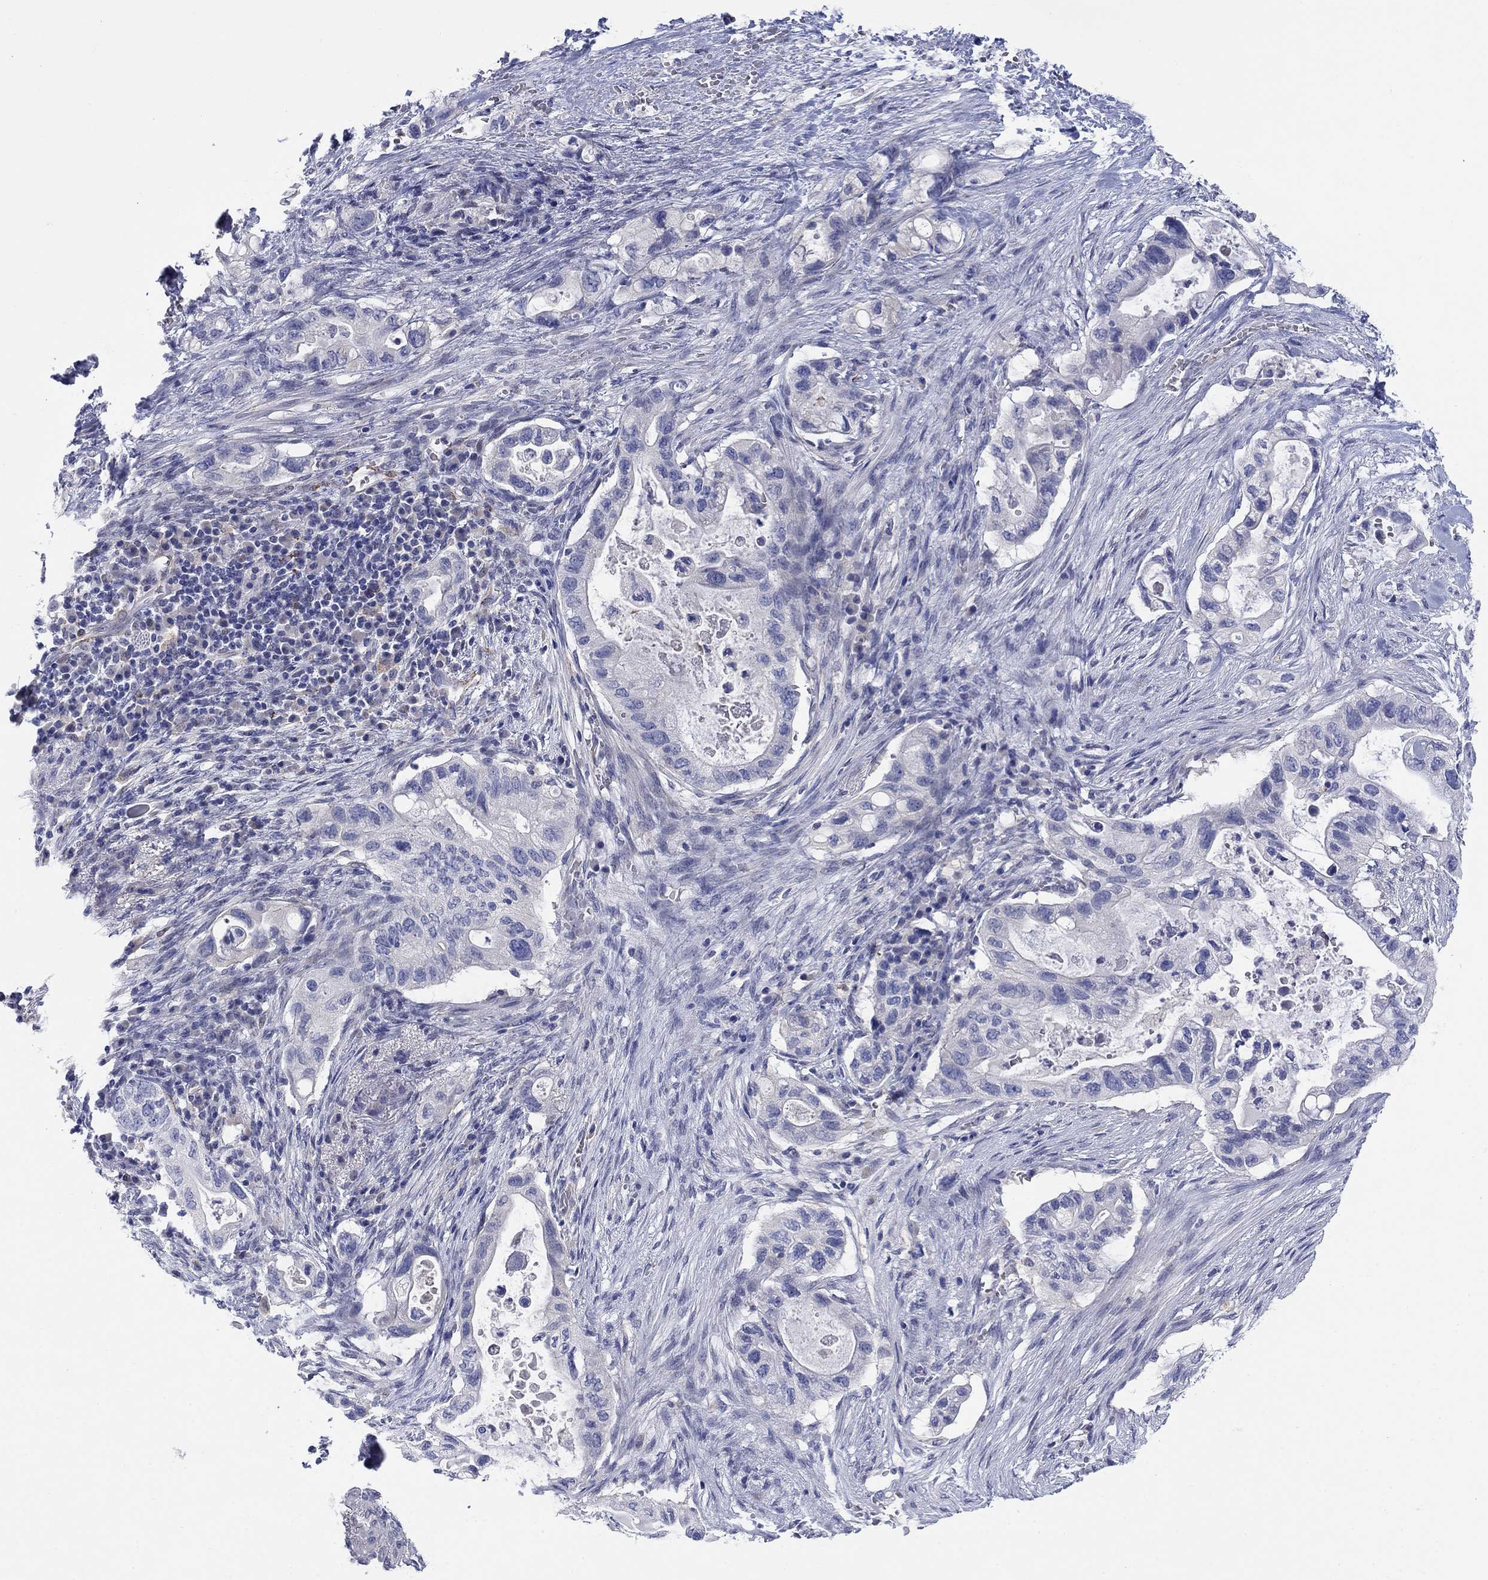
{"staining": {"intensity": "negative", "quantity": "none", "location": "none"}, "tissue": "pancreatic cancer", "cell_type": "Tumor cells", "image_type": "cancer", "snomed": [{"axis": "morphology", "description": "Adenocarcinoma, NOS"}, {"axis": "topography", "description": "Pancreas"}], "caption": "Pancreatic cancer (adenocarcinoma) was stained to show a protein in brown. There is no significant expression in tumor cells.", "gene": "PTPRZ1", "patient": {"sex": "female", "age": 72}}